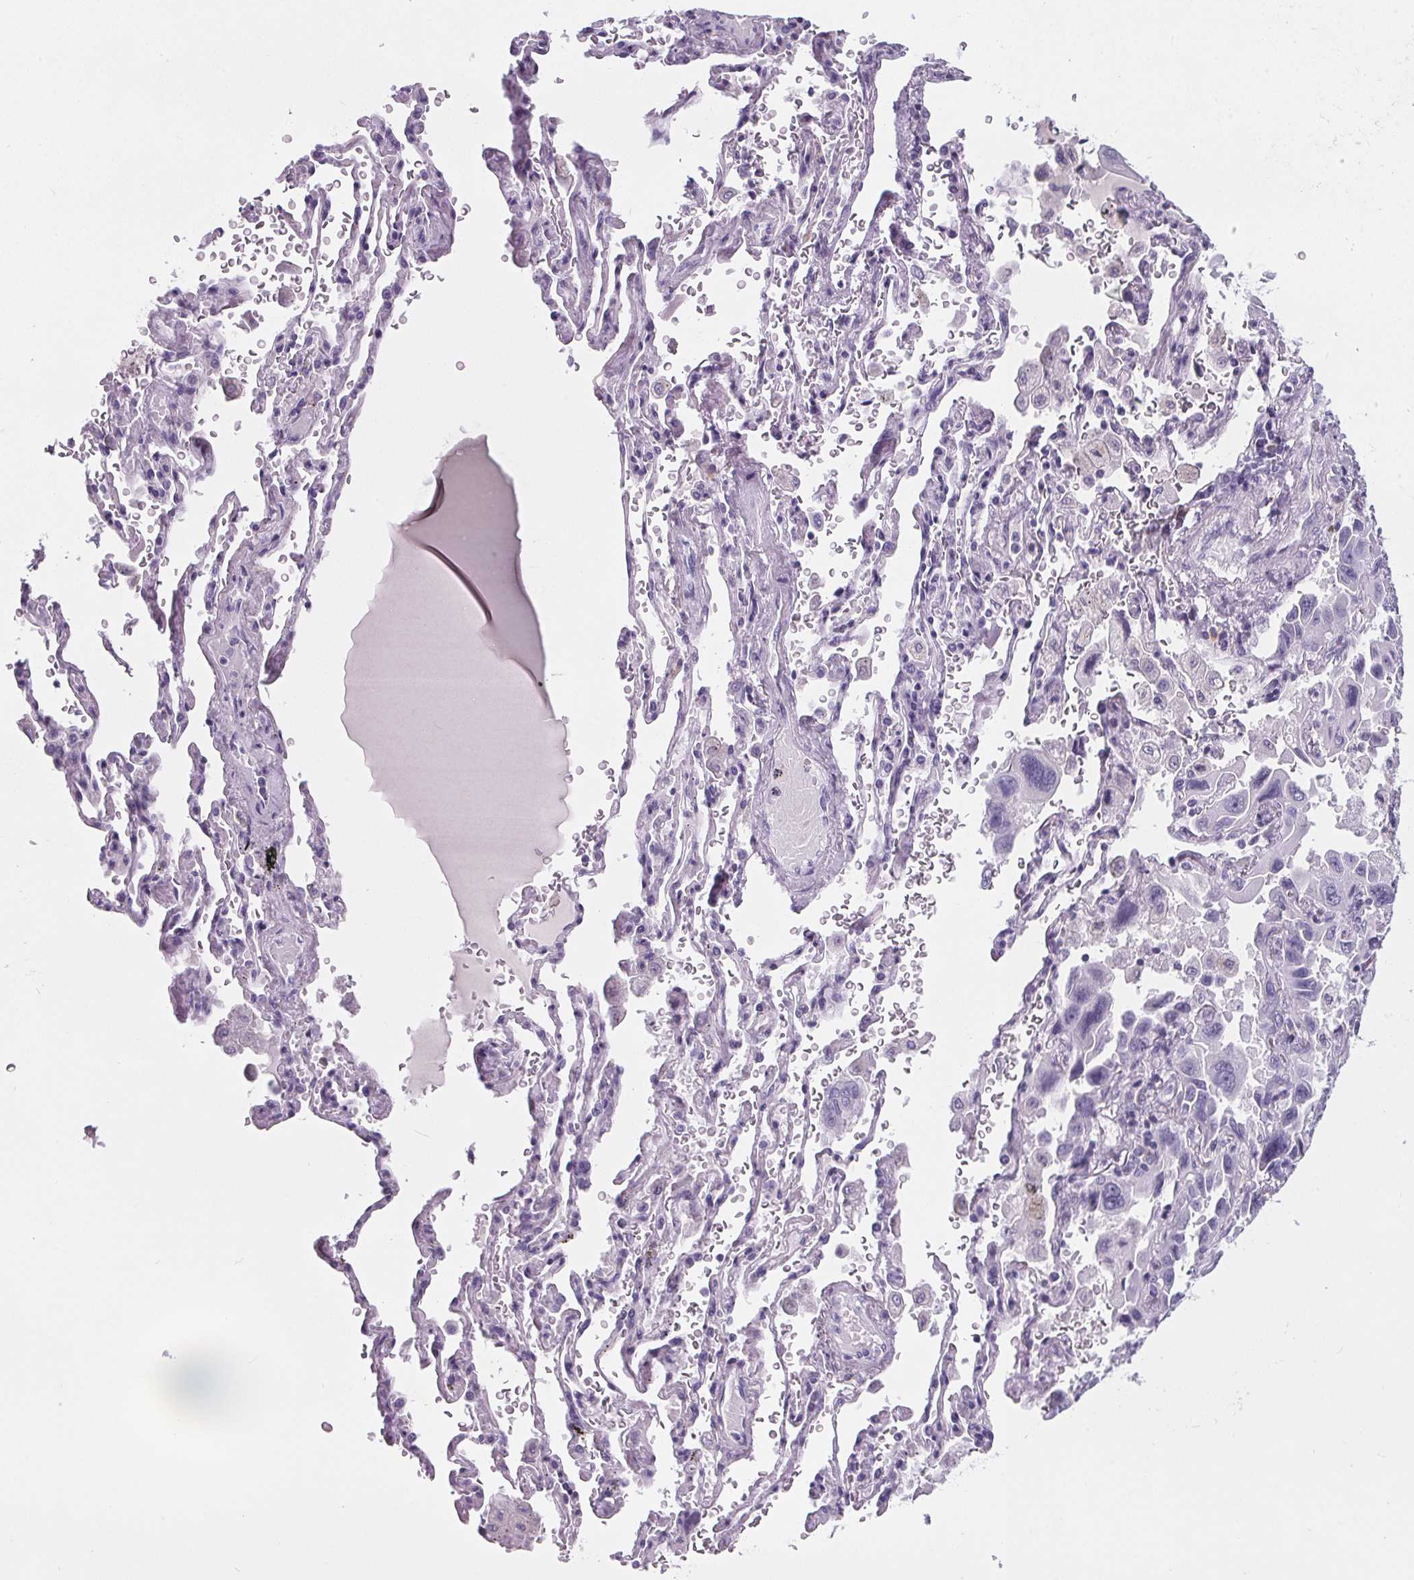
{"staining": {"intensity": "negative", "quantity": "none", "location": "none"}, "tissue": "lung cancer", "cell_type": "Tumor cells", "image_type": "cancer", "snomed": [{"axis": "morphology", "description": "Adenocarcinoma, NOS"}, {"axis": "topography", "description": "Lung"}], "caption": "This is a histopathology image of immunohistochemistry staining of lung cancer (adenocarcinoma), which shows no positivity in tumor cells.", "gene": "ADRB1", "patient": {"sex": "male", "age": 64}}